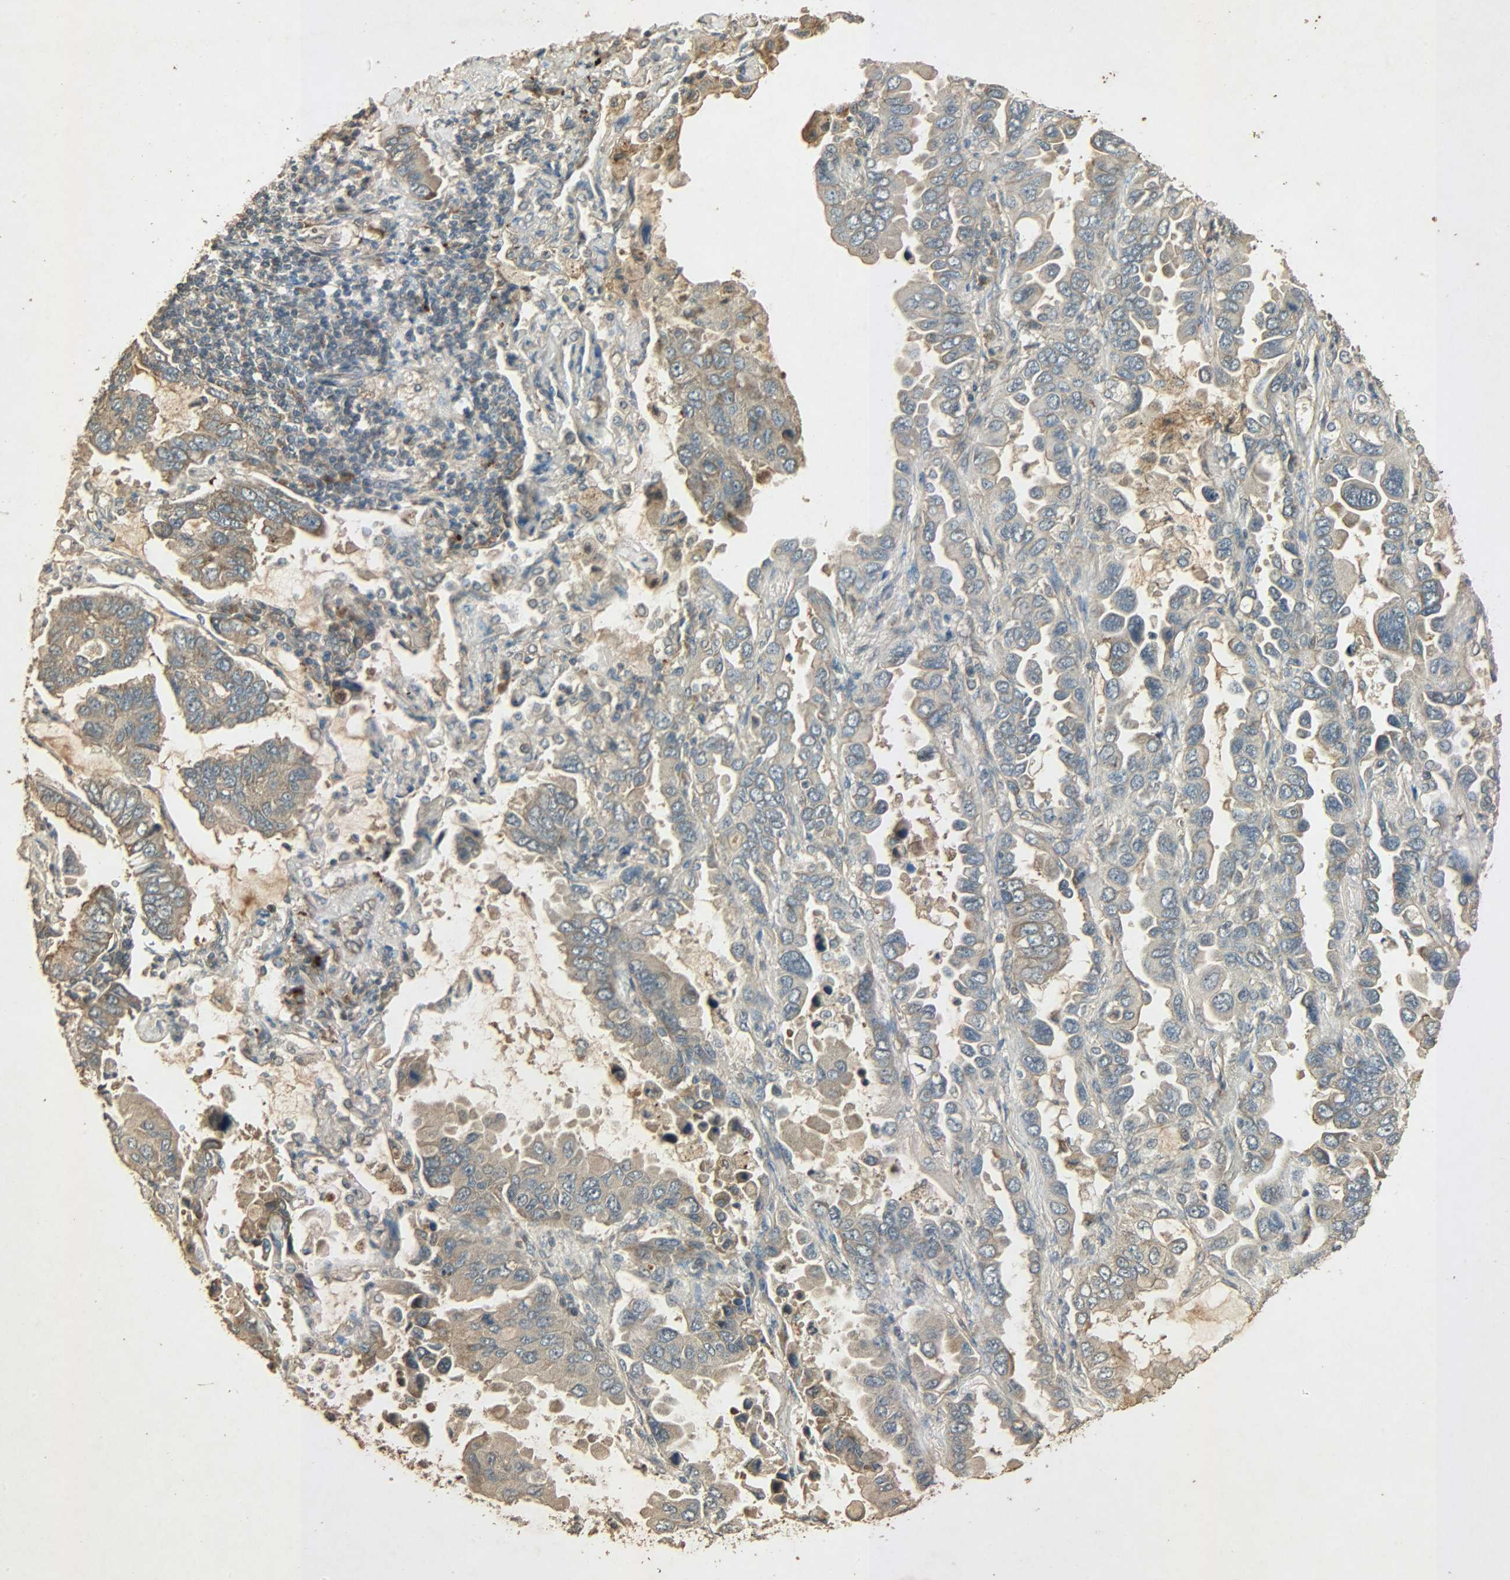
{"staining": {"intensity": "weak", "quantity": ">75%", "location": "cytoplasmic/membranous"}, "tissue": "lung cancer", "cell_type": "Tumor cells", "image_type": "cancer", "snomed": [{"axis": "morphology", "description": "Adenocarcinoma, NOS"}, {"axis": "topography", "description": "Lung"}], "caption": "DAB (3,3'-diaminobenzidine) immunohistochemical staining of human adenocarcinoma (lung) exhibits weak cytoplasmic/membranous protein positivity in about >75% of tumor cells.", "gene": "ATP2B1", "patient": {"sex": "male", "age": 64}}